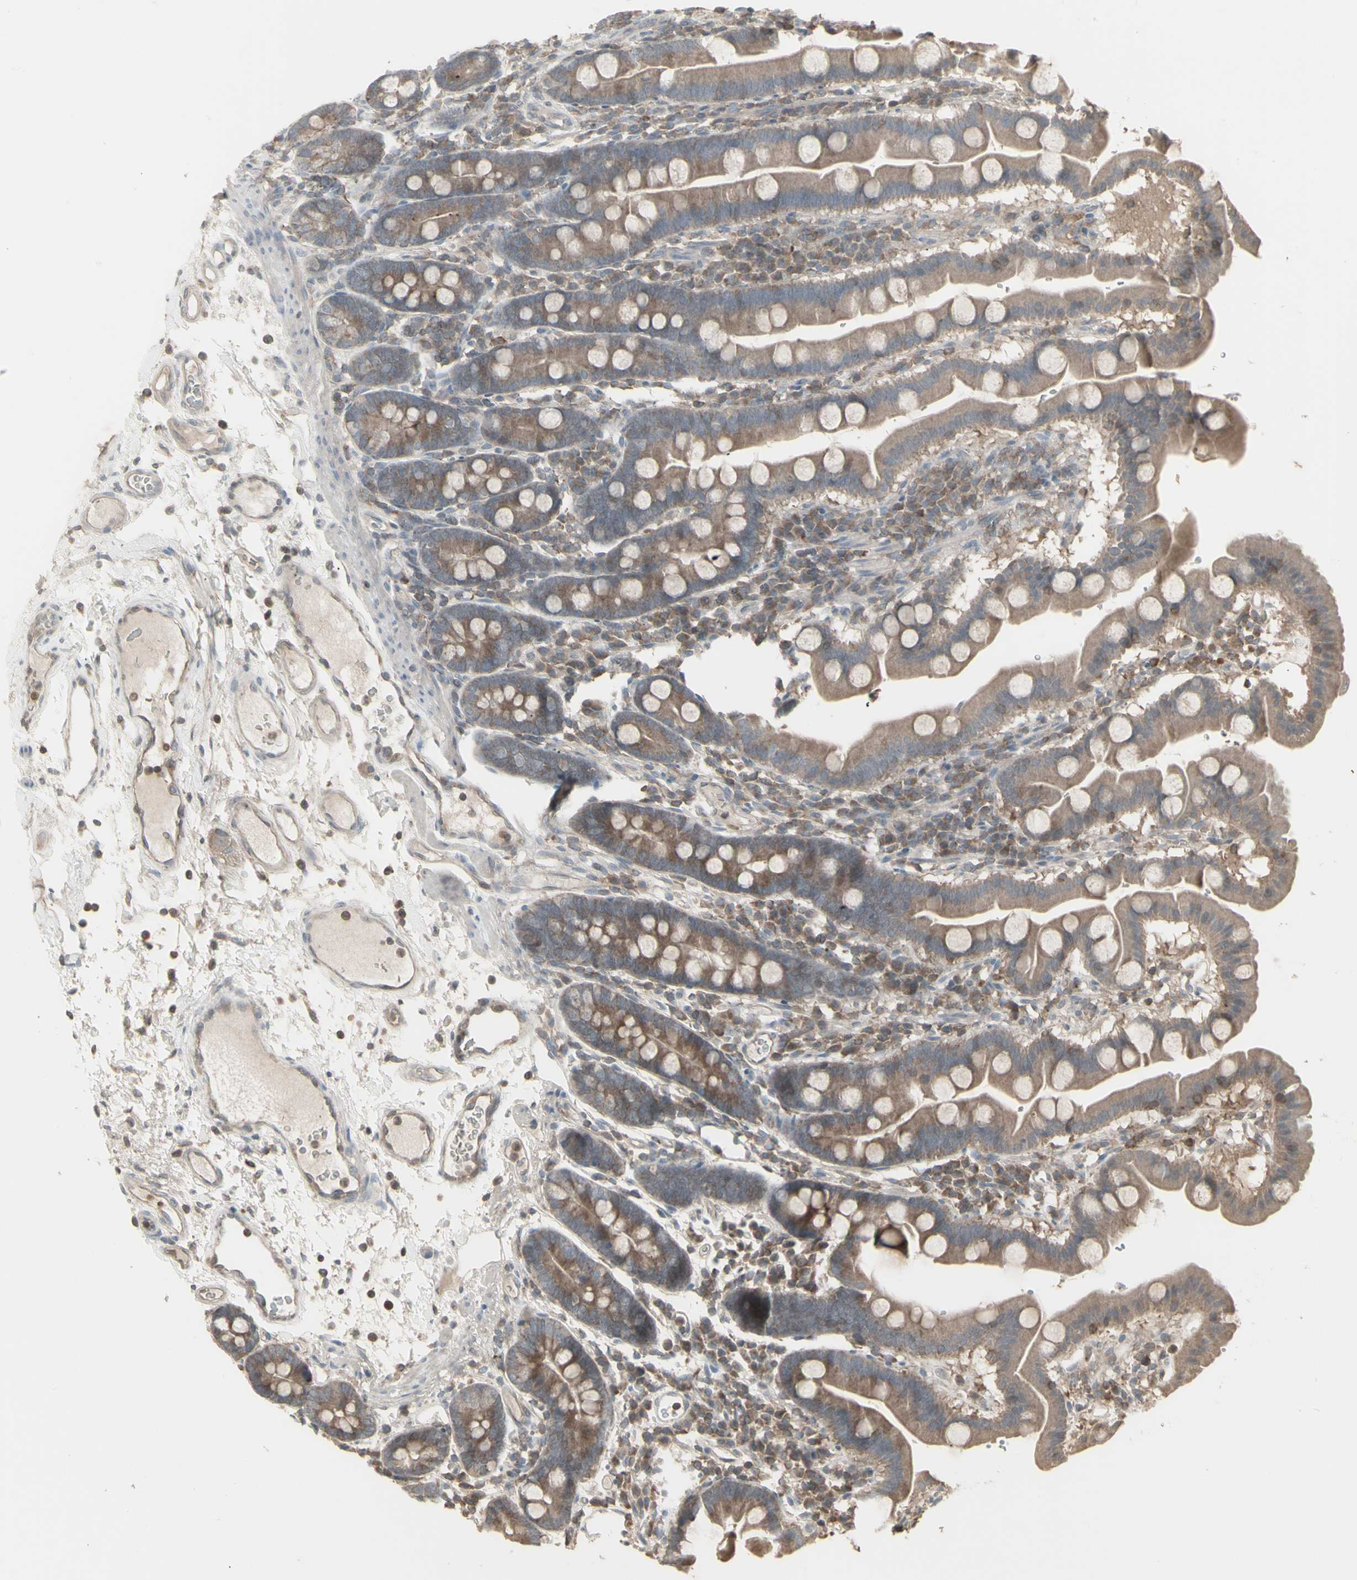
{"staining": {"intensity": "moderate", "quantity": ">75%", "location": "cytoplasmic/membranous"}, "tissue": "duodenum", "cell_type": "Glandular cells", "image_type": "normal", "snomed": [{"axis": "morphology", "description": "Normal tissue, NOS"}, {"axis": "topography", "description": "Duodenum"}], "caption": "High-power microscopy captured an immunohistochemistry (IHC) histopathology image of unremarkable duodenum, revealing moderate cytoplasmic/membranous expression in approximately >75% of glandular cells.", "gene": "CSK", "patient": {"sex": "male", "age": 50}}